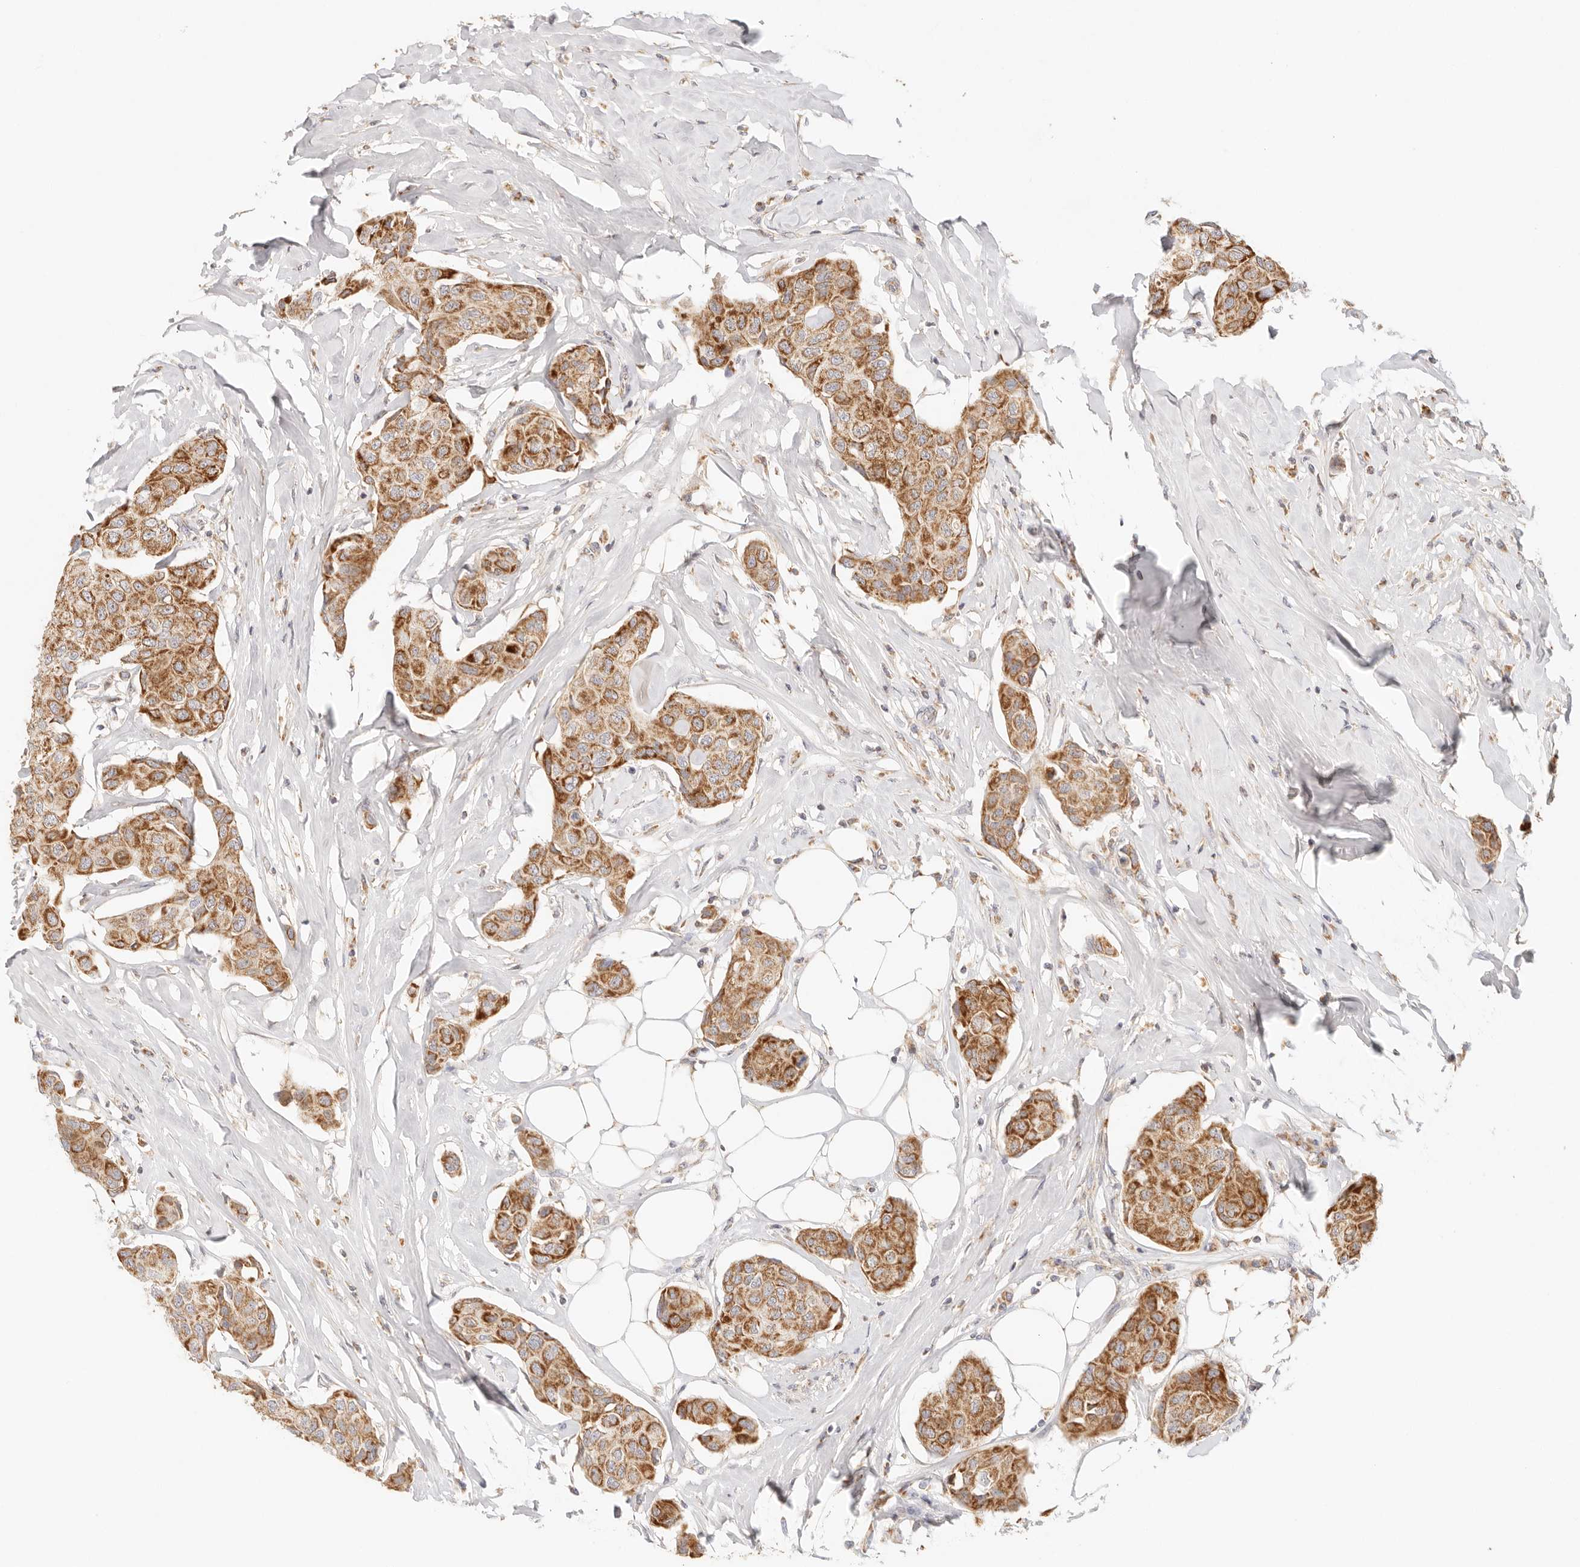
{"staining": {"intensity": "strong", "quantity": ">75%", "location": "cytoplasmic/membranous"}, "tissue": "breast cancer", "cell_type": "Tumor cells", "image_type": "cancer", "snomed": [{"axis": "morphology", "description": "Duct carcinoma"}, {"axis": "topography", "description": "Breast"}], "caption": "The micrograph demonstrates staining of breast cancer (infiltrating ductal carcinoma), revealing strong cytoplasmic/membranous protein staining (brown color) within tumor cells.", "gene": "COA6", "patient": {"sex": "female", "age": 80}}